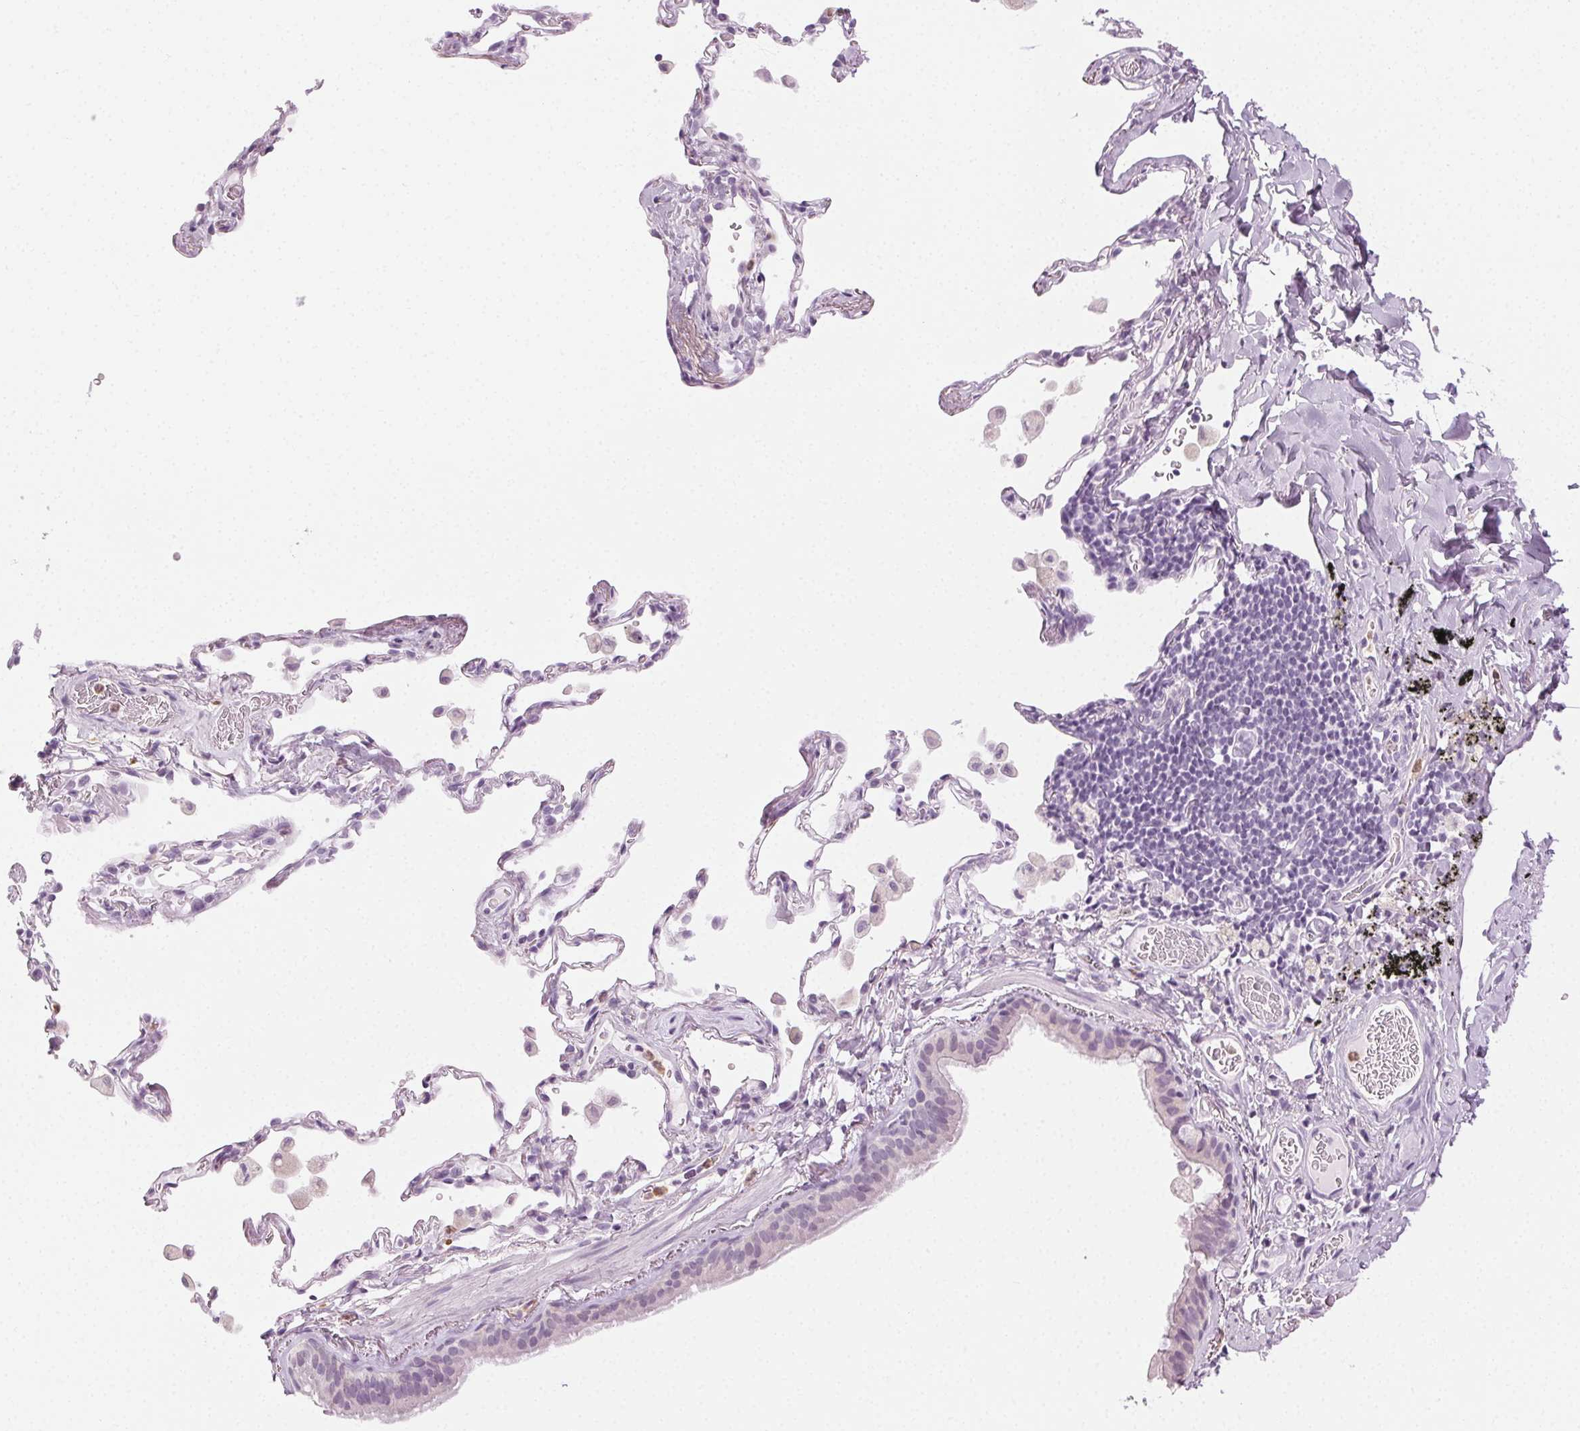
{"staining": {"intensity": "negative", "quantity": "none", "location": "none"}, "tissue": "bronchus", "cell_type": "Respiratory epithelial cells", "image_type": "normal", "snomed": [{"axis": "morphology", "description": "Normal tissue, NOS"}, {"axis": "topography", "description": "Bronchus"}, {"axis": "topography", "description": "Lung"}], "caption": "The histopathology image demonstrates no significant expression in respiratory epithelial cells of bronchus. (Immunohistochemistry (ihc), brightfield microscopy, high magnification).", "gene": "MPO", "patient": {"sex": "male", "age": 54}}